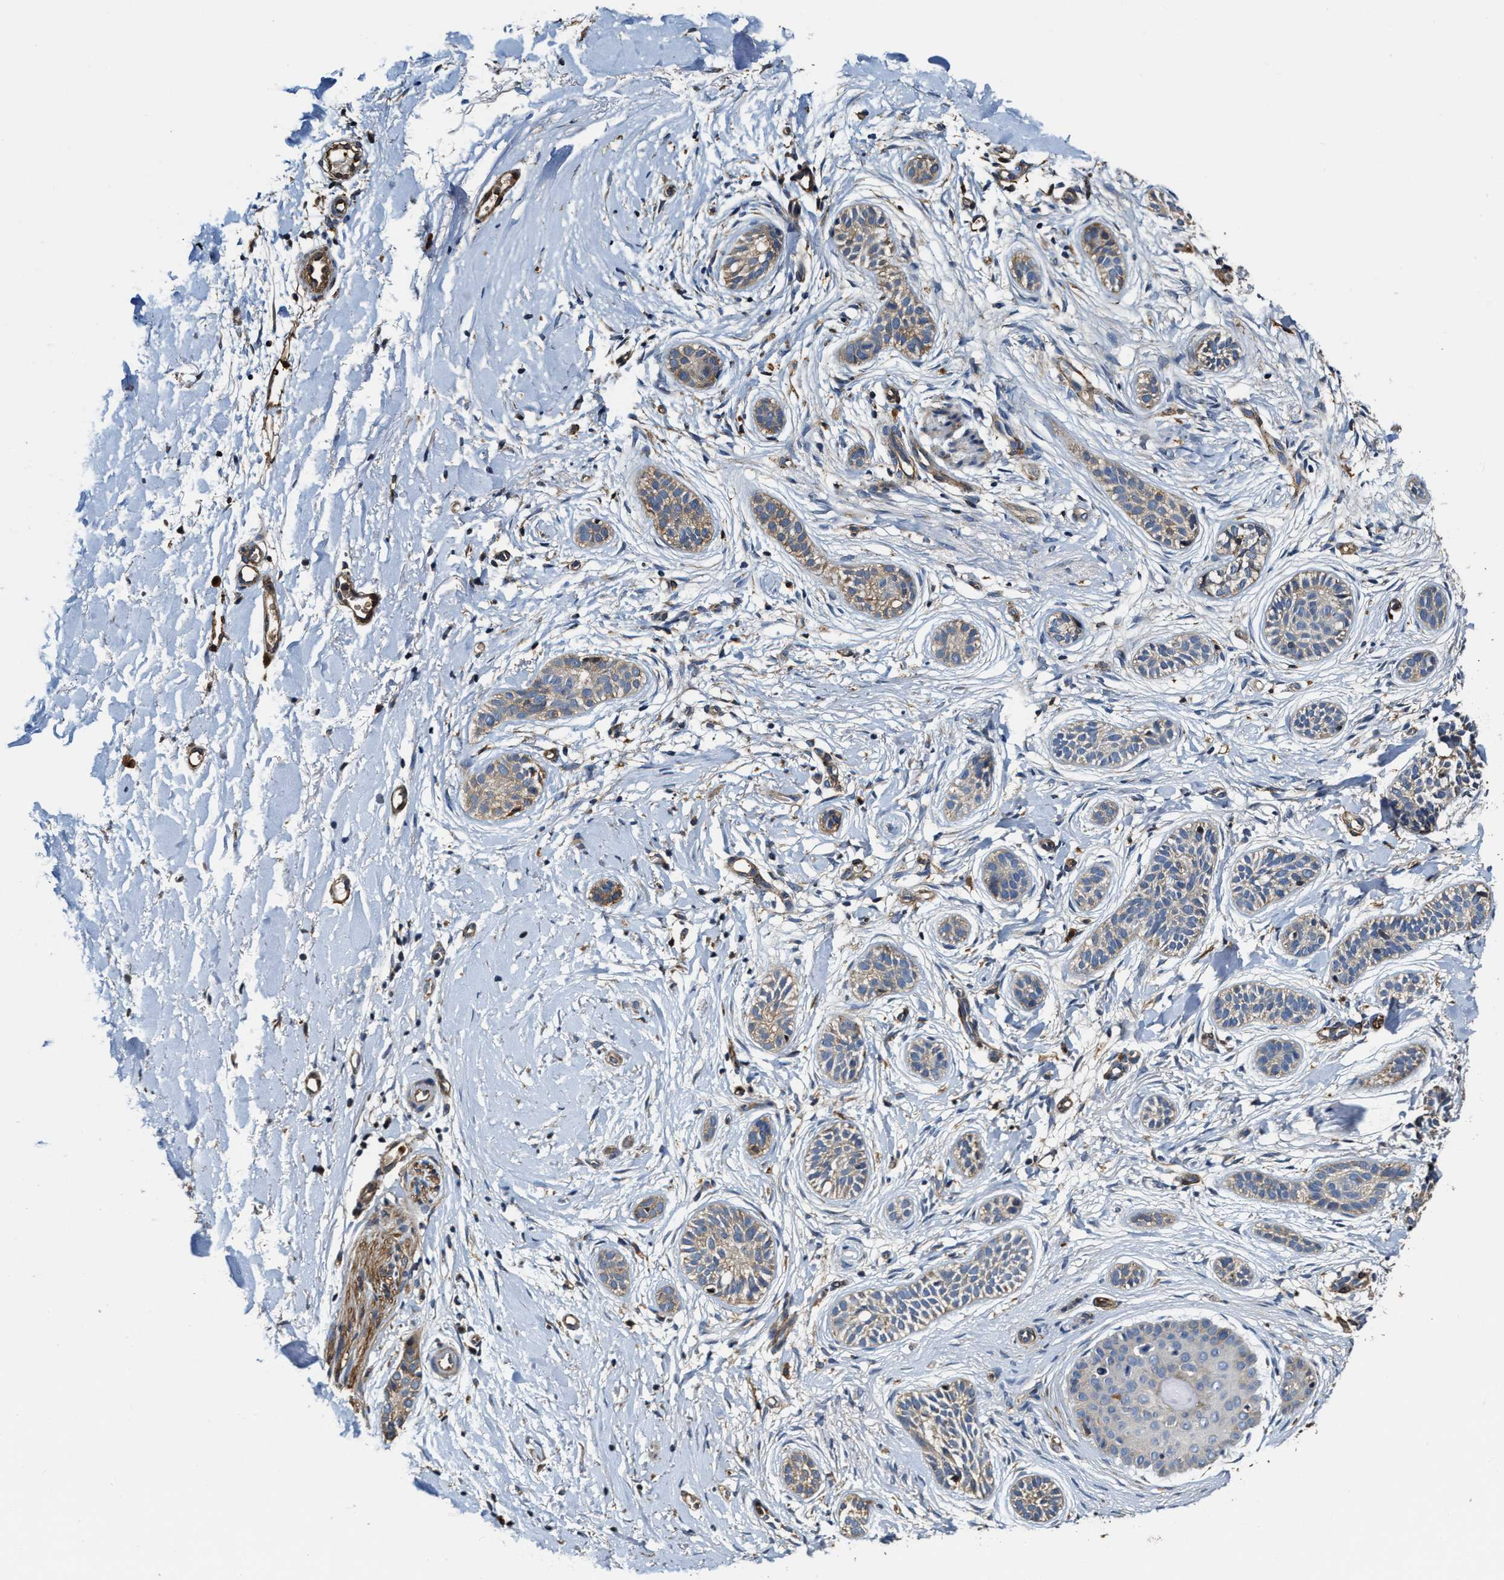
{"staining": {"intensity": "weak", "quantity": "25%-75%", "location": "cytoplasmic/membranous"}, "tissue": "skin cancer", "cell_type": "Tumor cells", "image_type": "cancer", "snomed": [{"axis": "morphology", "description": "Normal tissue, NOS"}, {"axis": "morphology", "description": "Basal cell carcinoma"}, {"axis": "topography", "description": "Skin"}], "caption": "Immunohistochemistry of human basal cell carcinoma (skin) reveals low levels of weak cytoplasmic/membranous positivity in about 25%-75% of tumor cells. (IHC, brightfield microscopy, high magnification).", "gene": "GFRA3", "patient": {"sex": "male", "age": 63}}